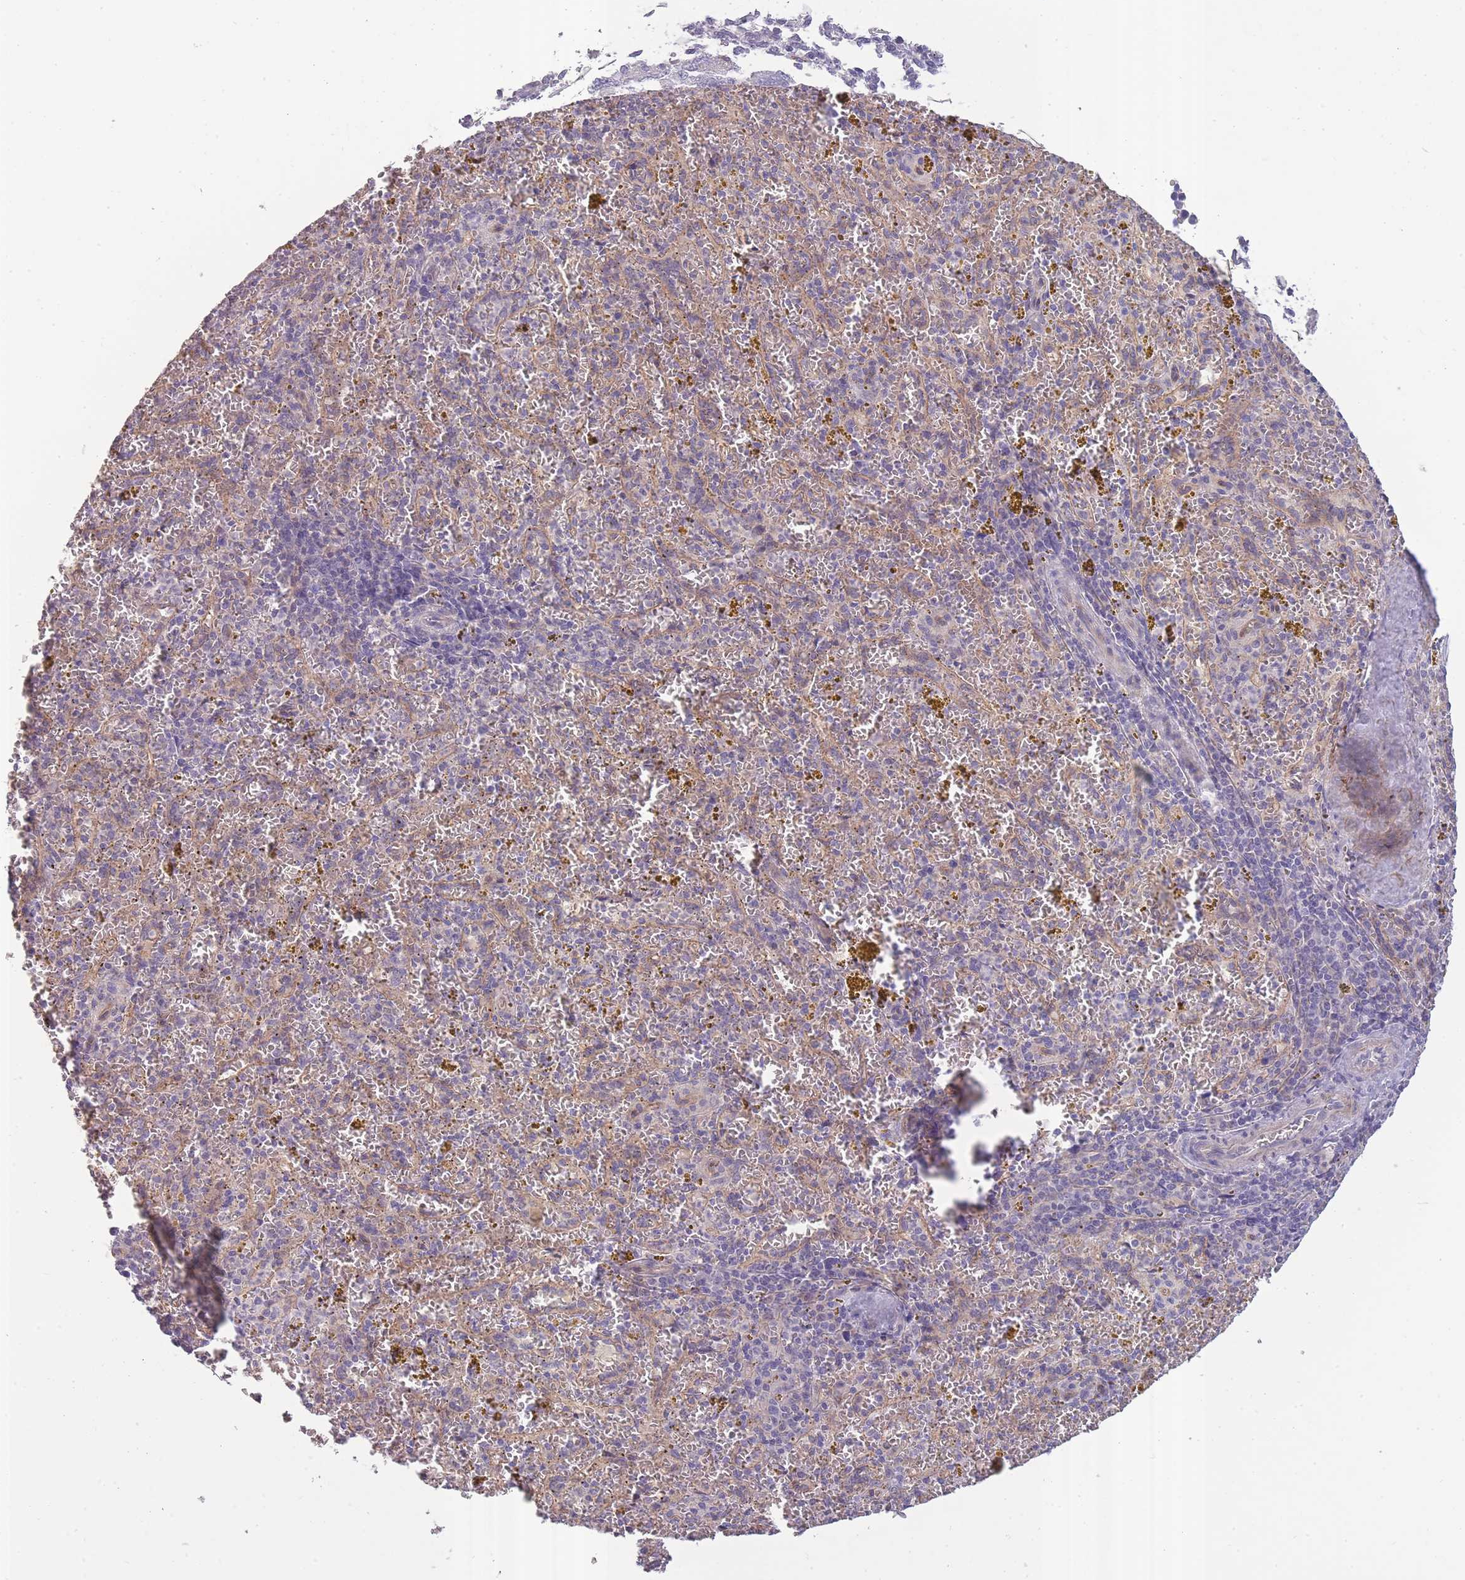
{"staining": {"intensity": "negative", "quantity": "none", "location": "none"}, "tissue": "spleen", "cell_type": "Cells in red pulp", "image_type": "normal", "snomed": [{"axis": "morphology", "description": "Normal tissue, NOS"}, {"axis": "topography", "description": "Spleen"}], "caption": "Human spleen stained for a protein using immunohistochemistry (IHC) exhibits no expression in cells in red pulp.", "gene": "SLC8A2", "patient": {"sex": "male", "age": 57}}